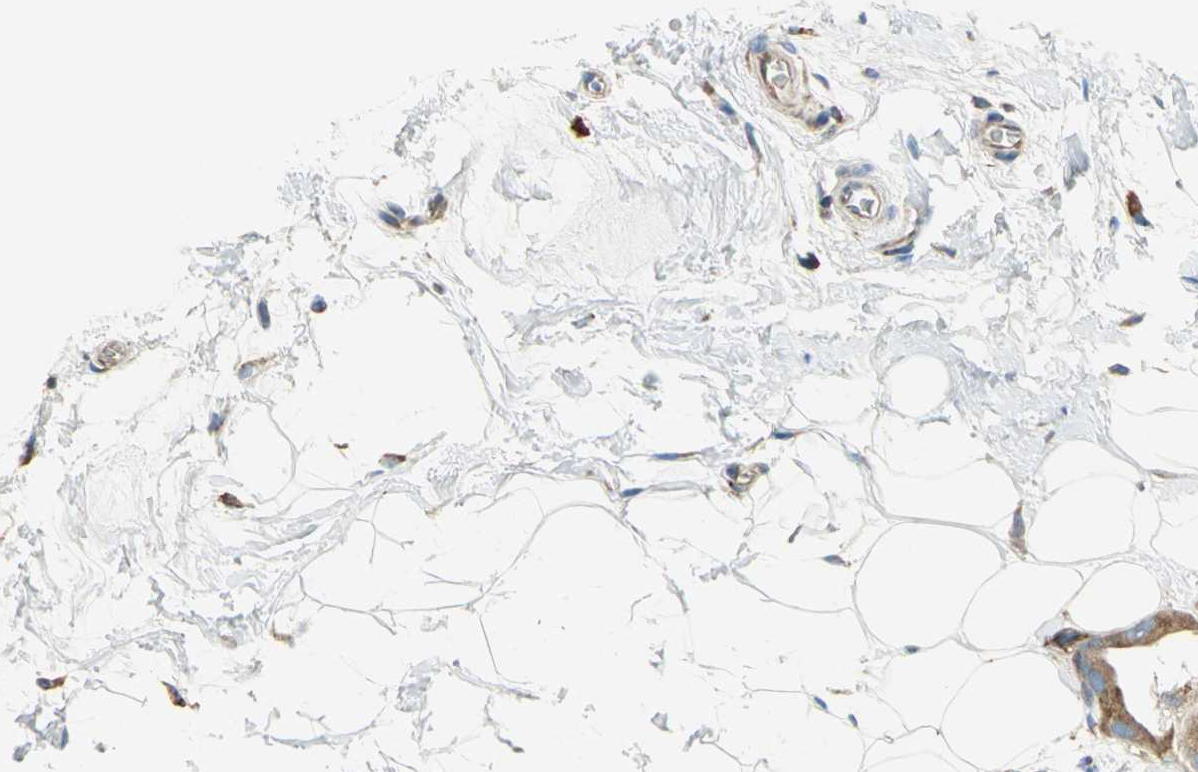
{"staining": {"intensity": "strong", "quantity": ">75%", "location": "cytoplasmic/membranous"}, "tissue": "breast cancer", "cell_type": "Tumor cells", "image_type": "cancer", "snomed": [{"axis": "morphology", "description": "Duct carcinoma"}, {"axis": "topography", "description": "Breast"}], "caption": "Human breast cancer (intraductal carcinoma) stained for a protein (brown) displays strong cytoplasmic/membranous positive positivity in approximately >75% of tumor cells.", "gene": "TULP4", "patient": {"sex": "female", "age": 40}}